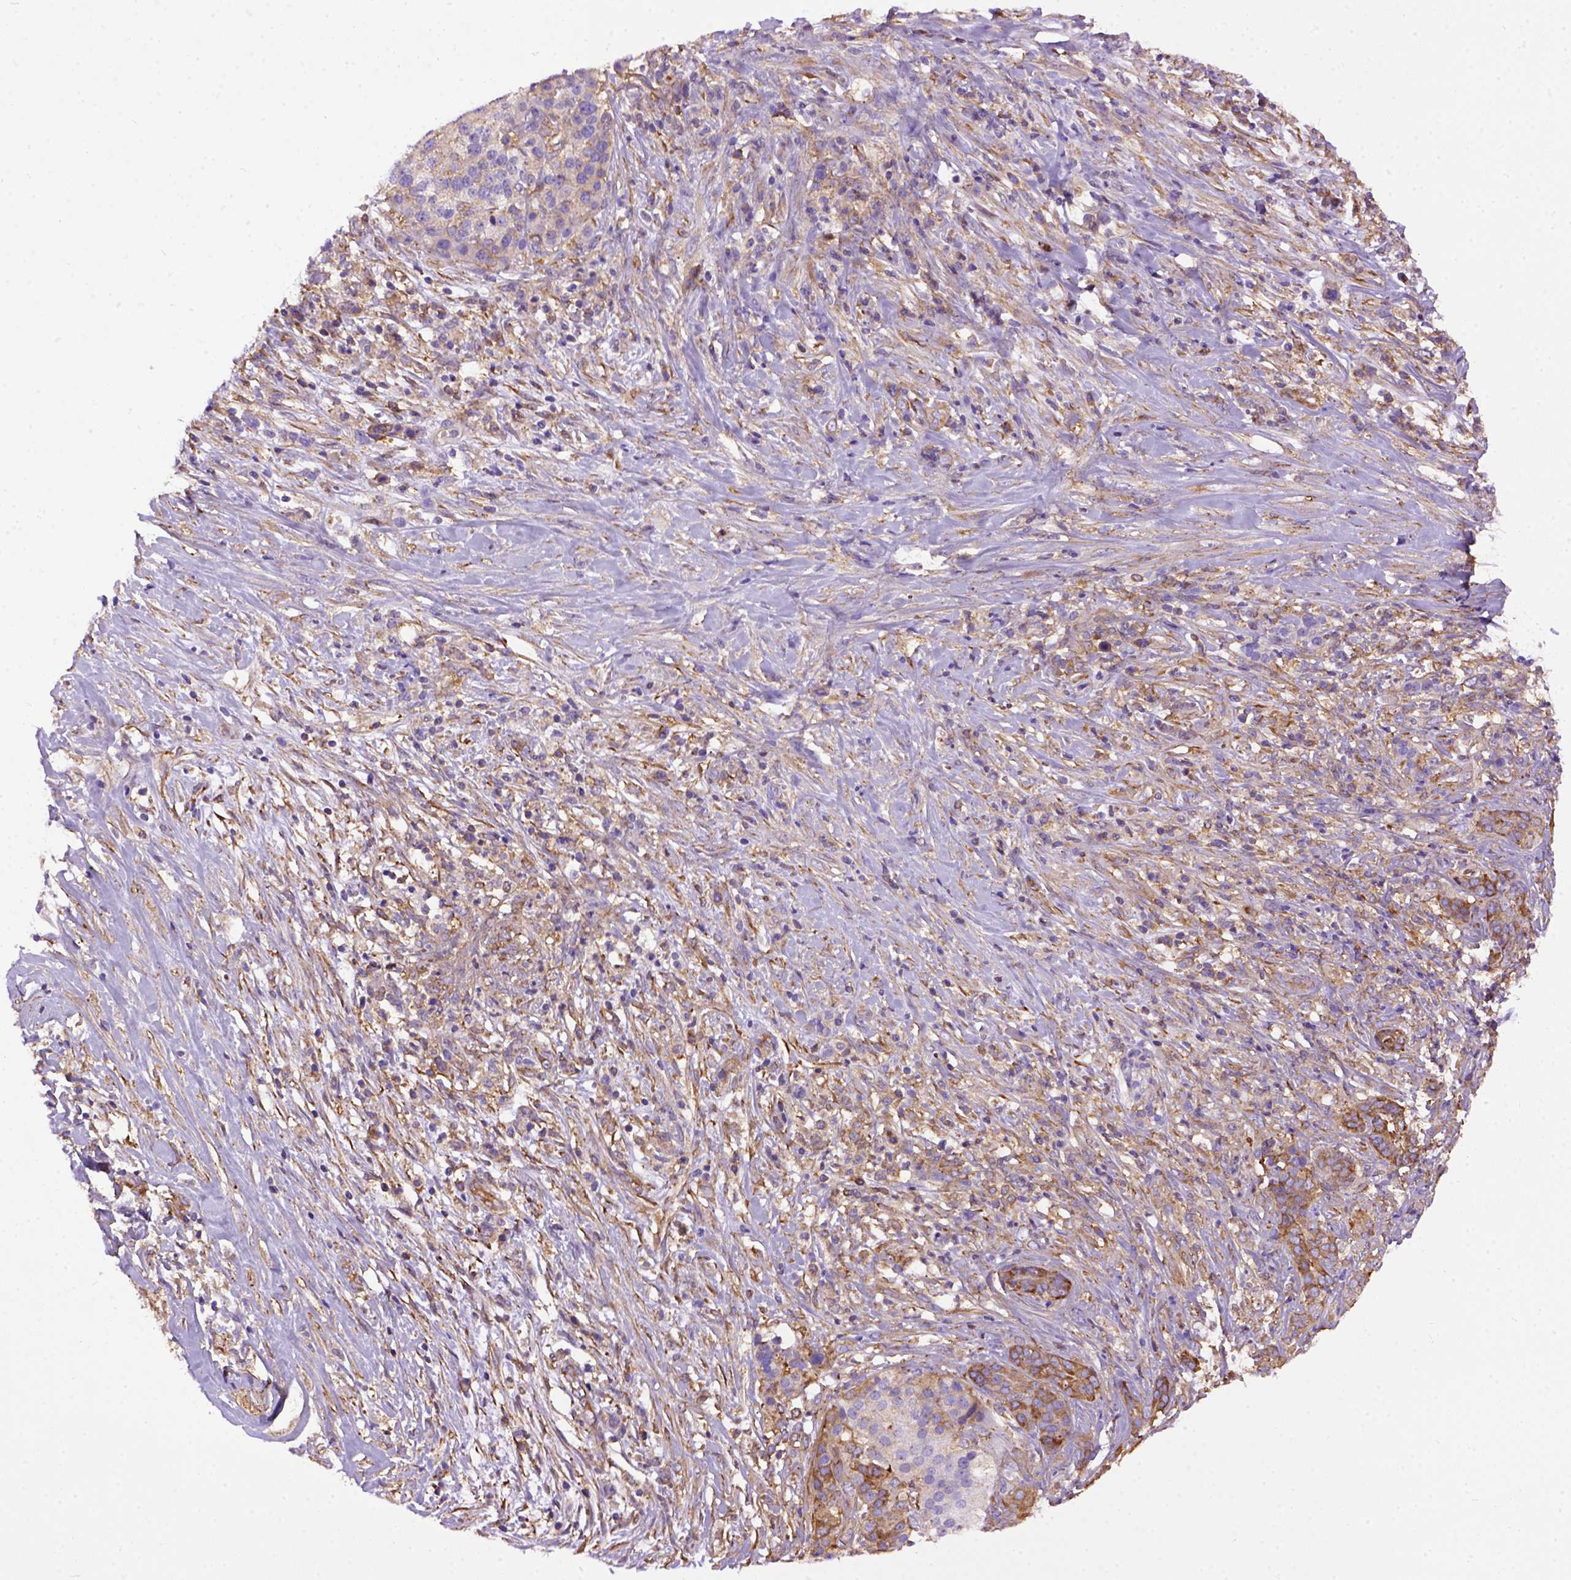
{"staining": {"intensity": "moderate", "quantity": ">75%", "location": "cytoplasmic/membranous"}, "tissue": "pancreatic cancer", "cell_type": "Tumor cells", "image_type": "cancer", "snomed": [{"axis": "morphology", "description": "Normal tissue, NOS"}, {"axis": "morphology", "description": "Inflammation, NOS"}, {"axis": "morphology", "description": "Adenocarcinoma, NOS"}, {"axis": "topography", "description": "Pancreas"}], "caption": "Immunohistochemistry staining of pancreatic cancer (adenocarcinoma), which shows medium levels of moderate cytoplasmic/membranous staining in about >75% of tumor cells indicating moderate cytoplasmic/membranous protein expression. The staining was performed using DAB (3,3'-diaminobenzidine) (brown) for protein detection and nuclei were counterstained in hematoxylin (blue).", "gene": "MVP", "patient": {"sex": "male", "age": 57}}